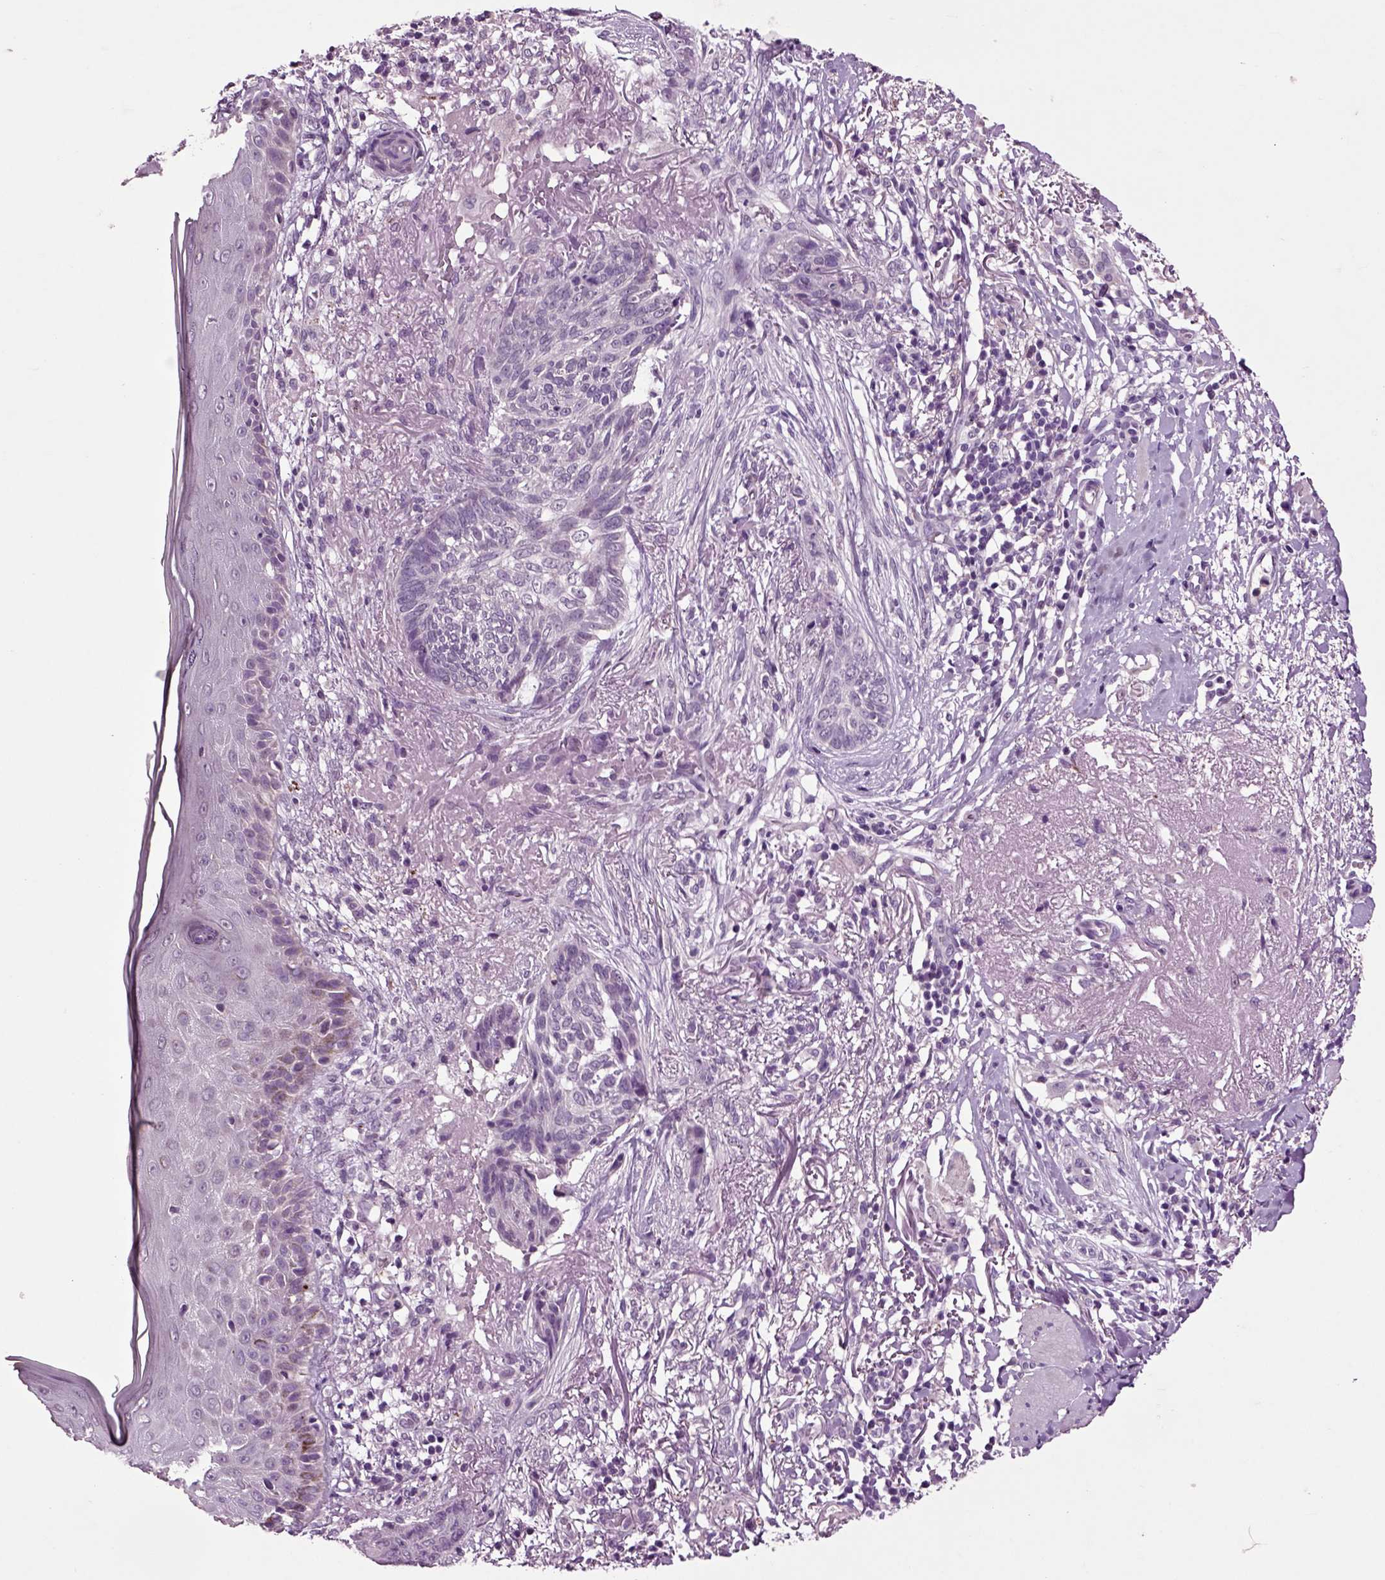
{"staining": {"intensity": "negative", "quantity": "none", "location": "none"}, "tissue": "skin cancer", "cell_type": "Tumor cells", "image_type": "cancer", "snomed": [{"axis": "morphology", "description": "Normal tissue, NOS"}, {"axis": "morphology", "description": "Basal cell carcinoma"}, {"axis": "topography", "description": "Skin"}], "caption": "High magnification brightfield microscopy of skin basal cell carcinoma stained with DAB (3,3'-diaminobenzidine) (brown) and counterstained with hematoxylin (blue): tumor cells show no significant expression.", "gene": "CRHR1", "patient": {"sex": "male", "age": 84}}